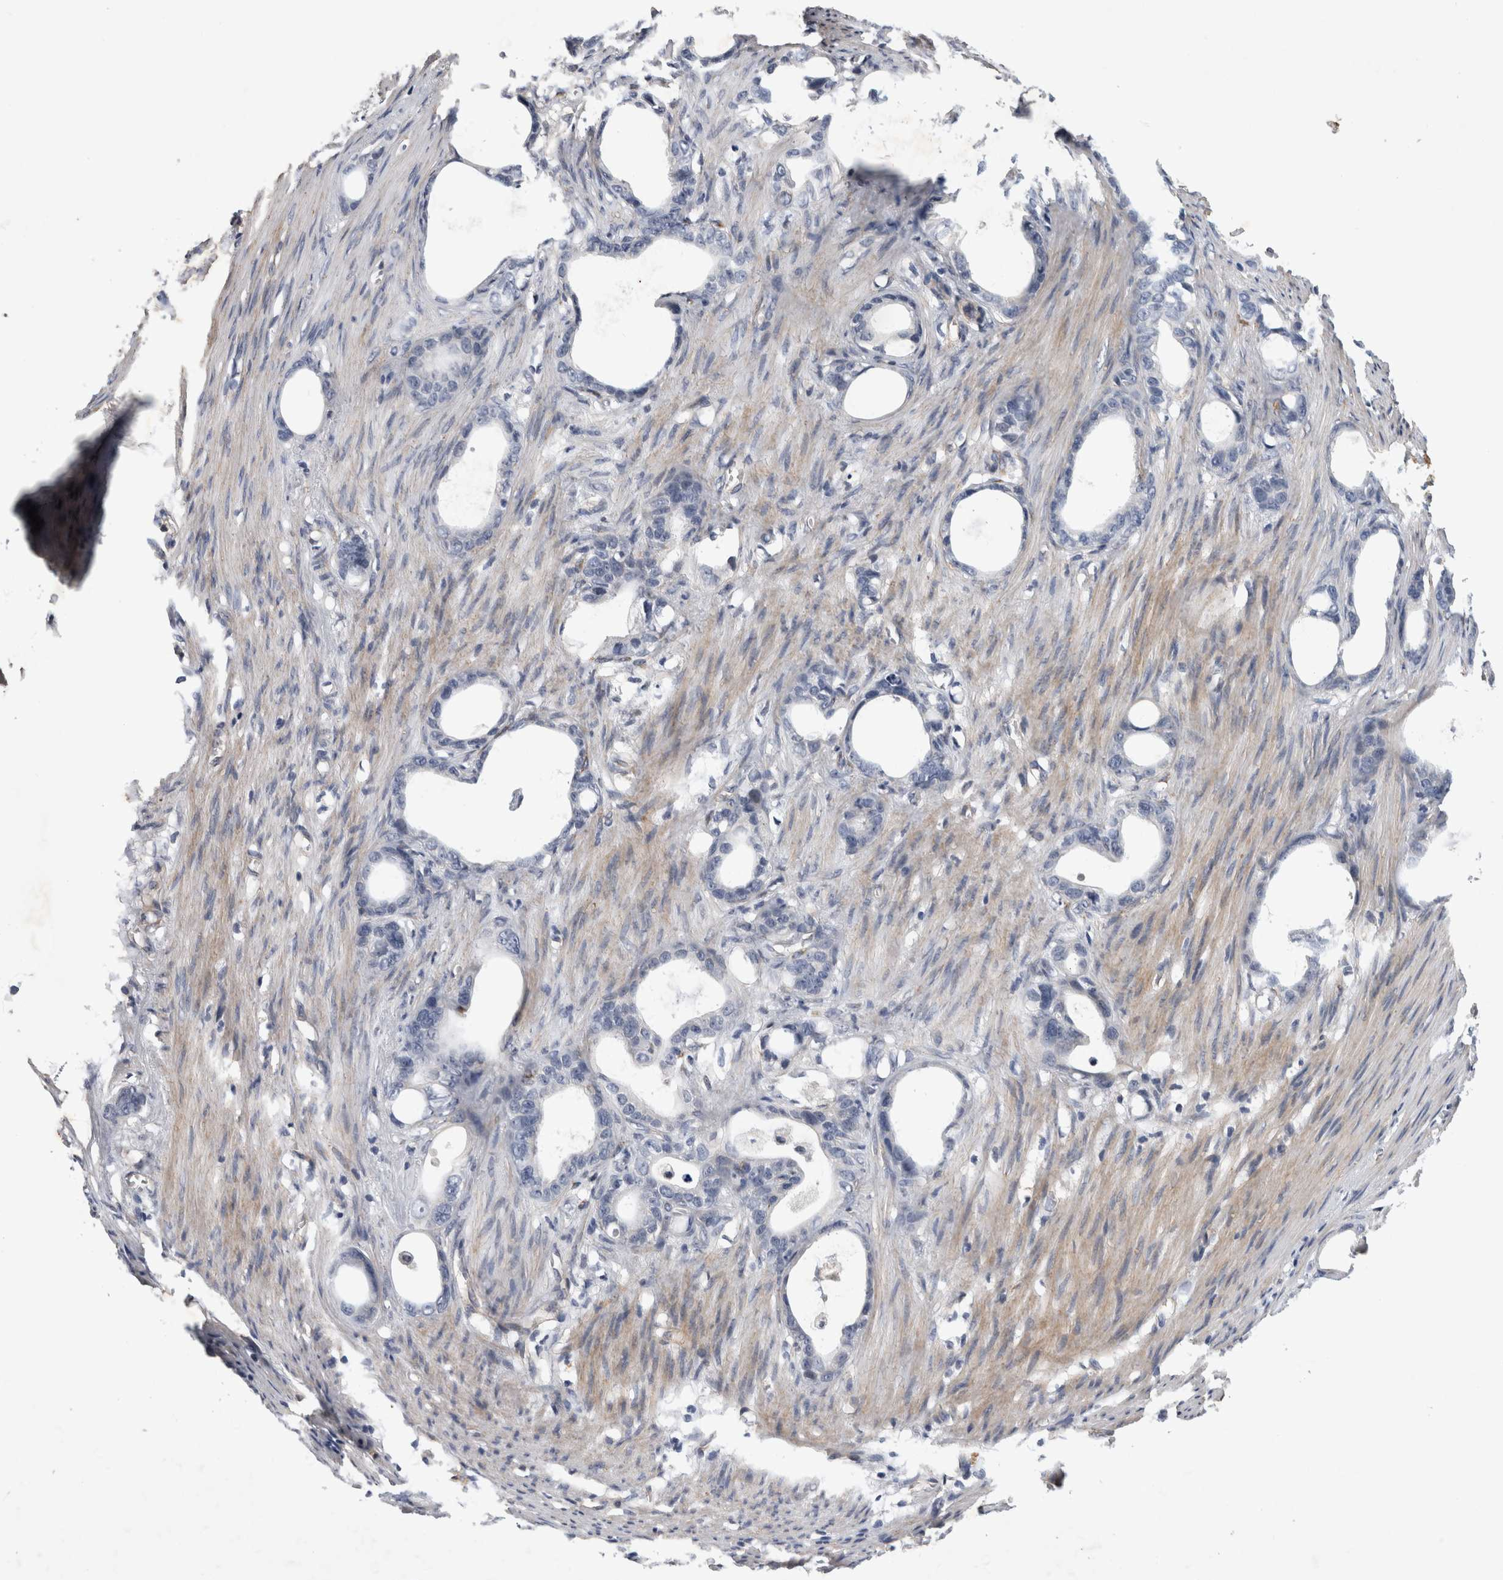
{"staining": {"intensity": "negative", "quantity": "none", "location": "none"}, "tissue": "stomach cancer", "cell_type": "Tumor cells", "image_type": "cancer", "snomed": [{"axis": "morphology", "description": "Adenocarcinoma, NOS"}, {"axis": "topography", "description": "Stomach"}], "caption": "An immunohistochemistry photomicrograph of adenocarcinoma (stomach) is shown. There is no staining in tumor cells of adenocarcinoma (stomach).", "gene": "ANKFY1", "patient": {"sex": "female", "age": 75}}